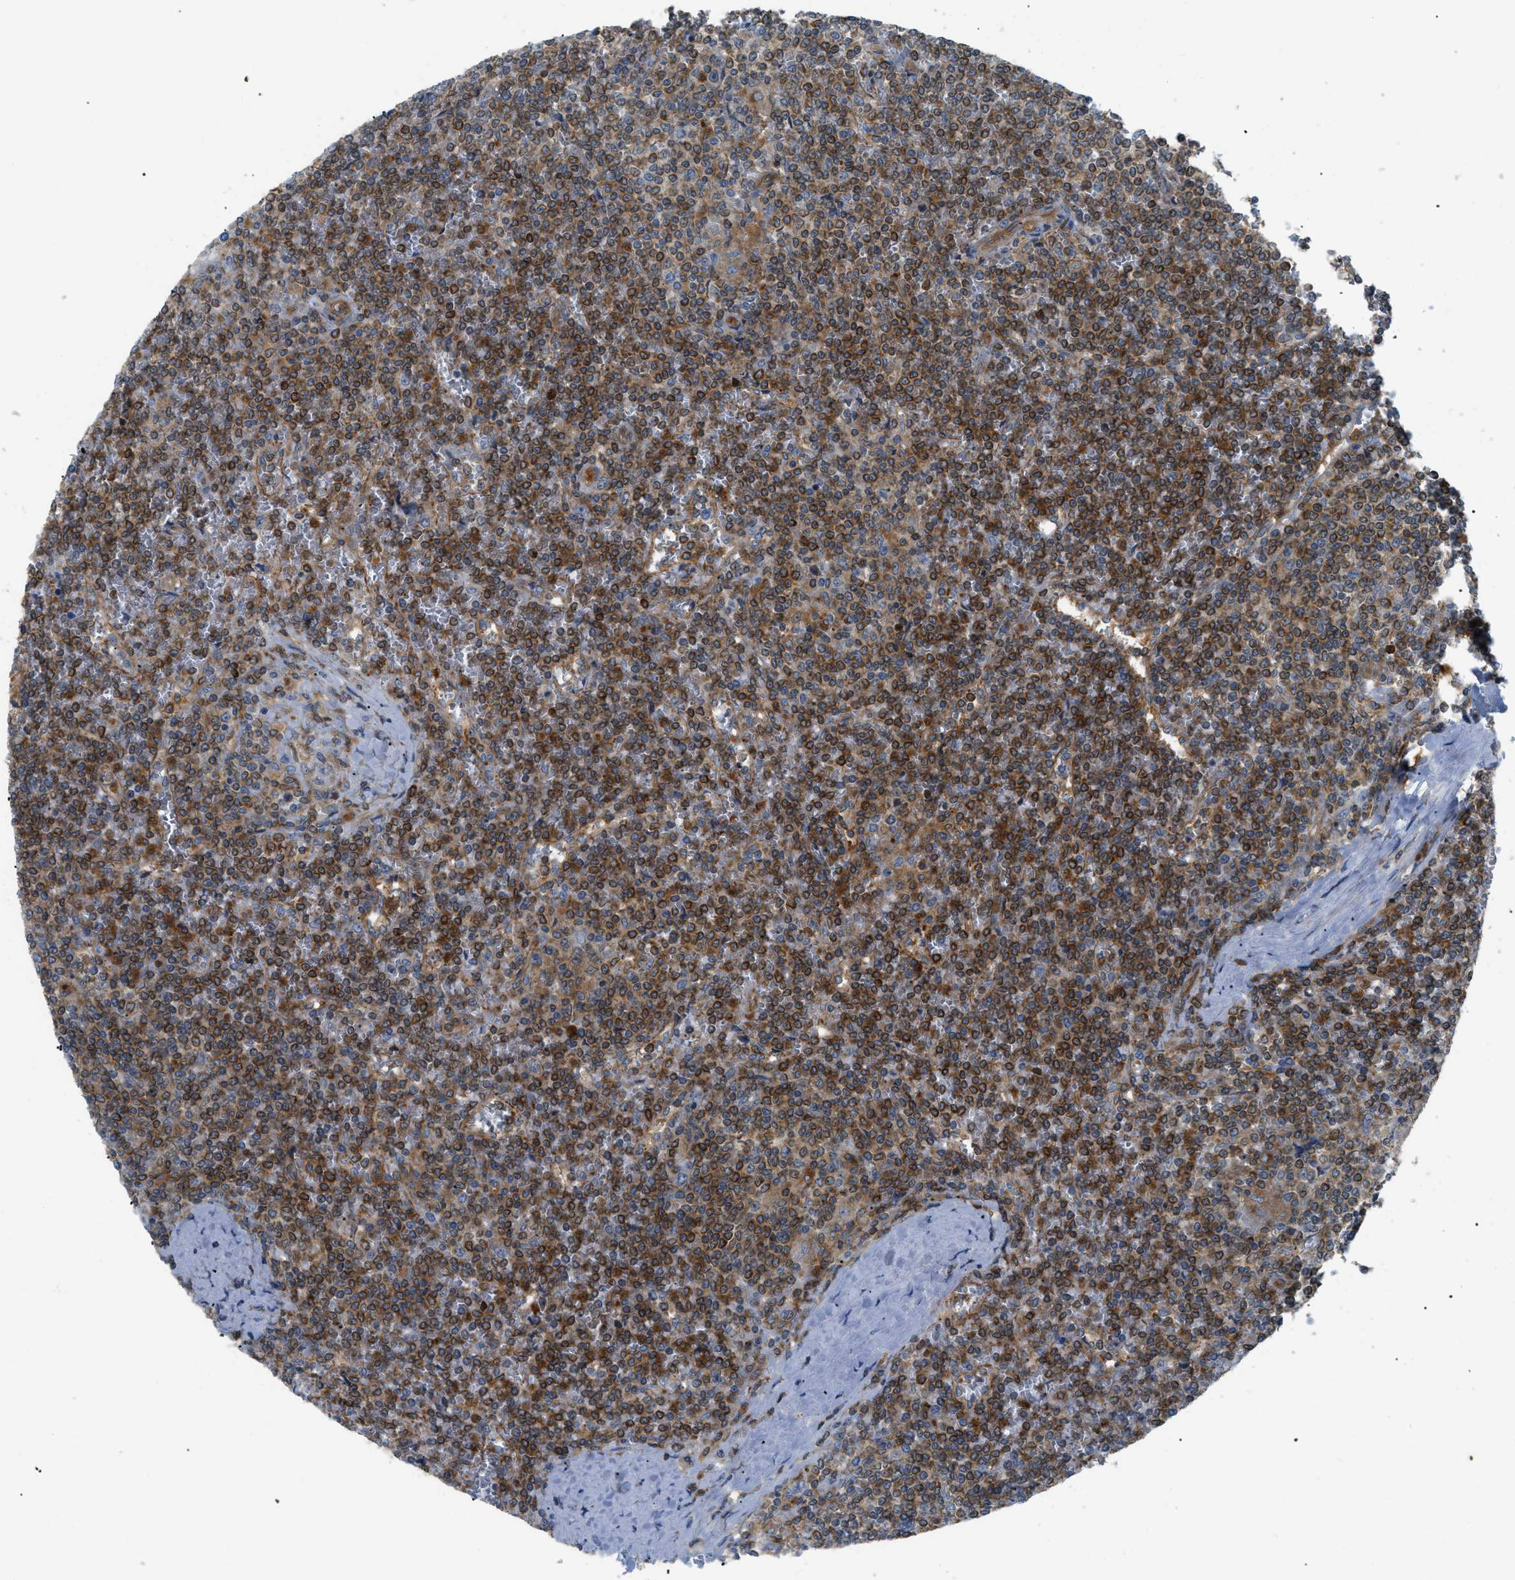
{"staining": {"intensity": "strong", "quantity": ">75%", "location": "cytoplasmic/membranous"}, "tissue": "lymphoma", "cell_type": "Tumor cells", "image_type": "cancer", "snomed": [{"axis": "morphology", "description": "Malignant lymphoma, non-Hodgkin's type, Low grade"}, {"axis": "topography", "description": "Spleen"}], "caption": "Malignant lymphoma, non-Hodgkin's type (low-grade) tissue demonstrates strong cytoplasmic/membranous staining in about >75% of tumor cells", "gene": "ATP2A3", "patient": {"sex": "female", "age": 19}}